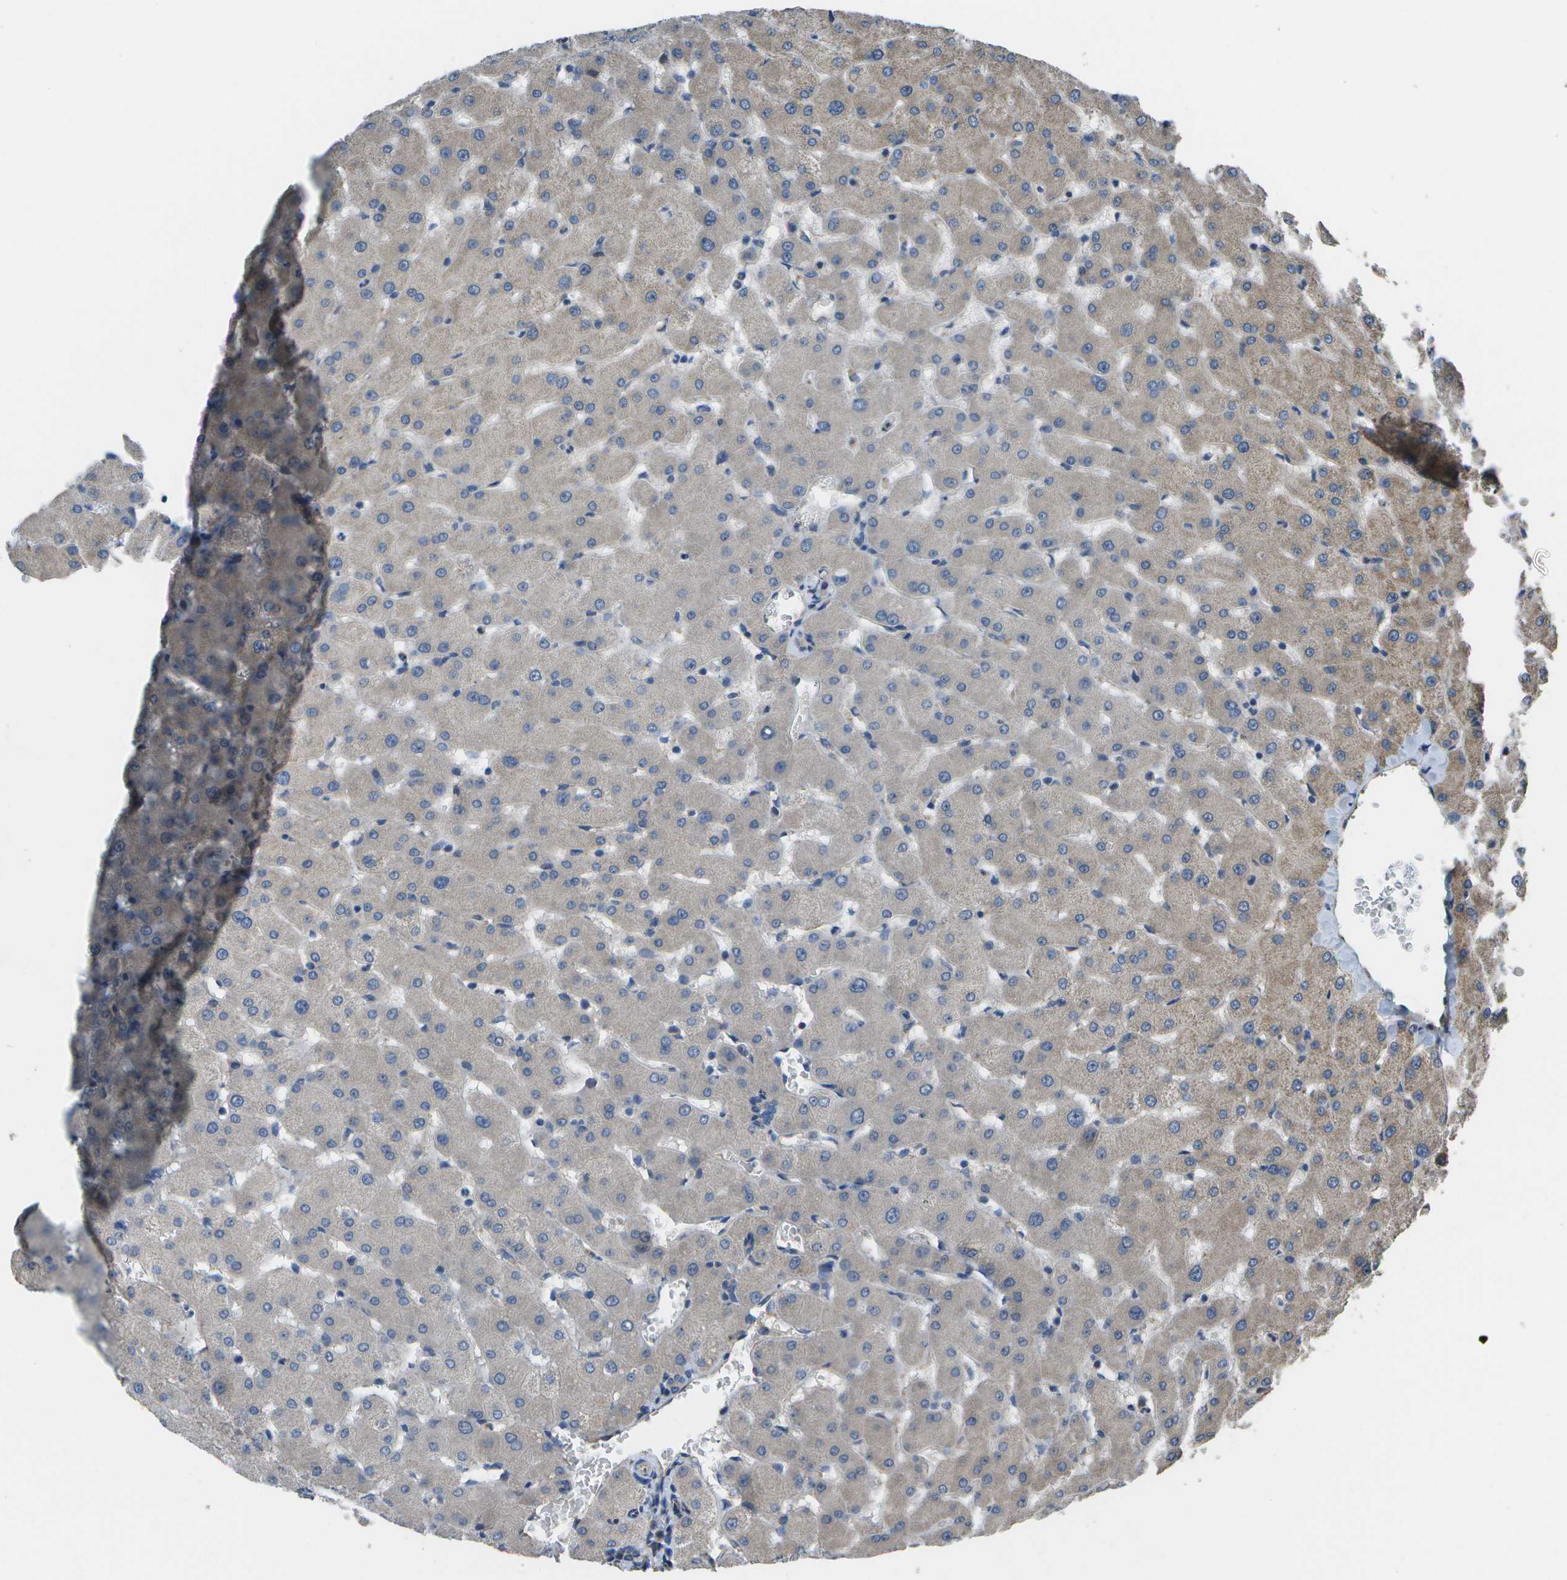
{"staining": {"intensity": "weak", "quantity": "<25%", "location": "cytoplasmic/membranous"}, "tissue": "liver", "cell_type": "Cholangiocytes", "image_type": "normal", "snomed": [{"axis": "morphology", "description": "Normal tissue, NOS"}, {"axis": "topography", "description": "Liver"}], "caption": "High power microscopy histopathology image of an immunohistochemistry histopathology image of benign liver, revealing no significant expression in cholangiocytes.", "gene": "CLNS1A", "patient": {"sex": "female", "age": 63}}